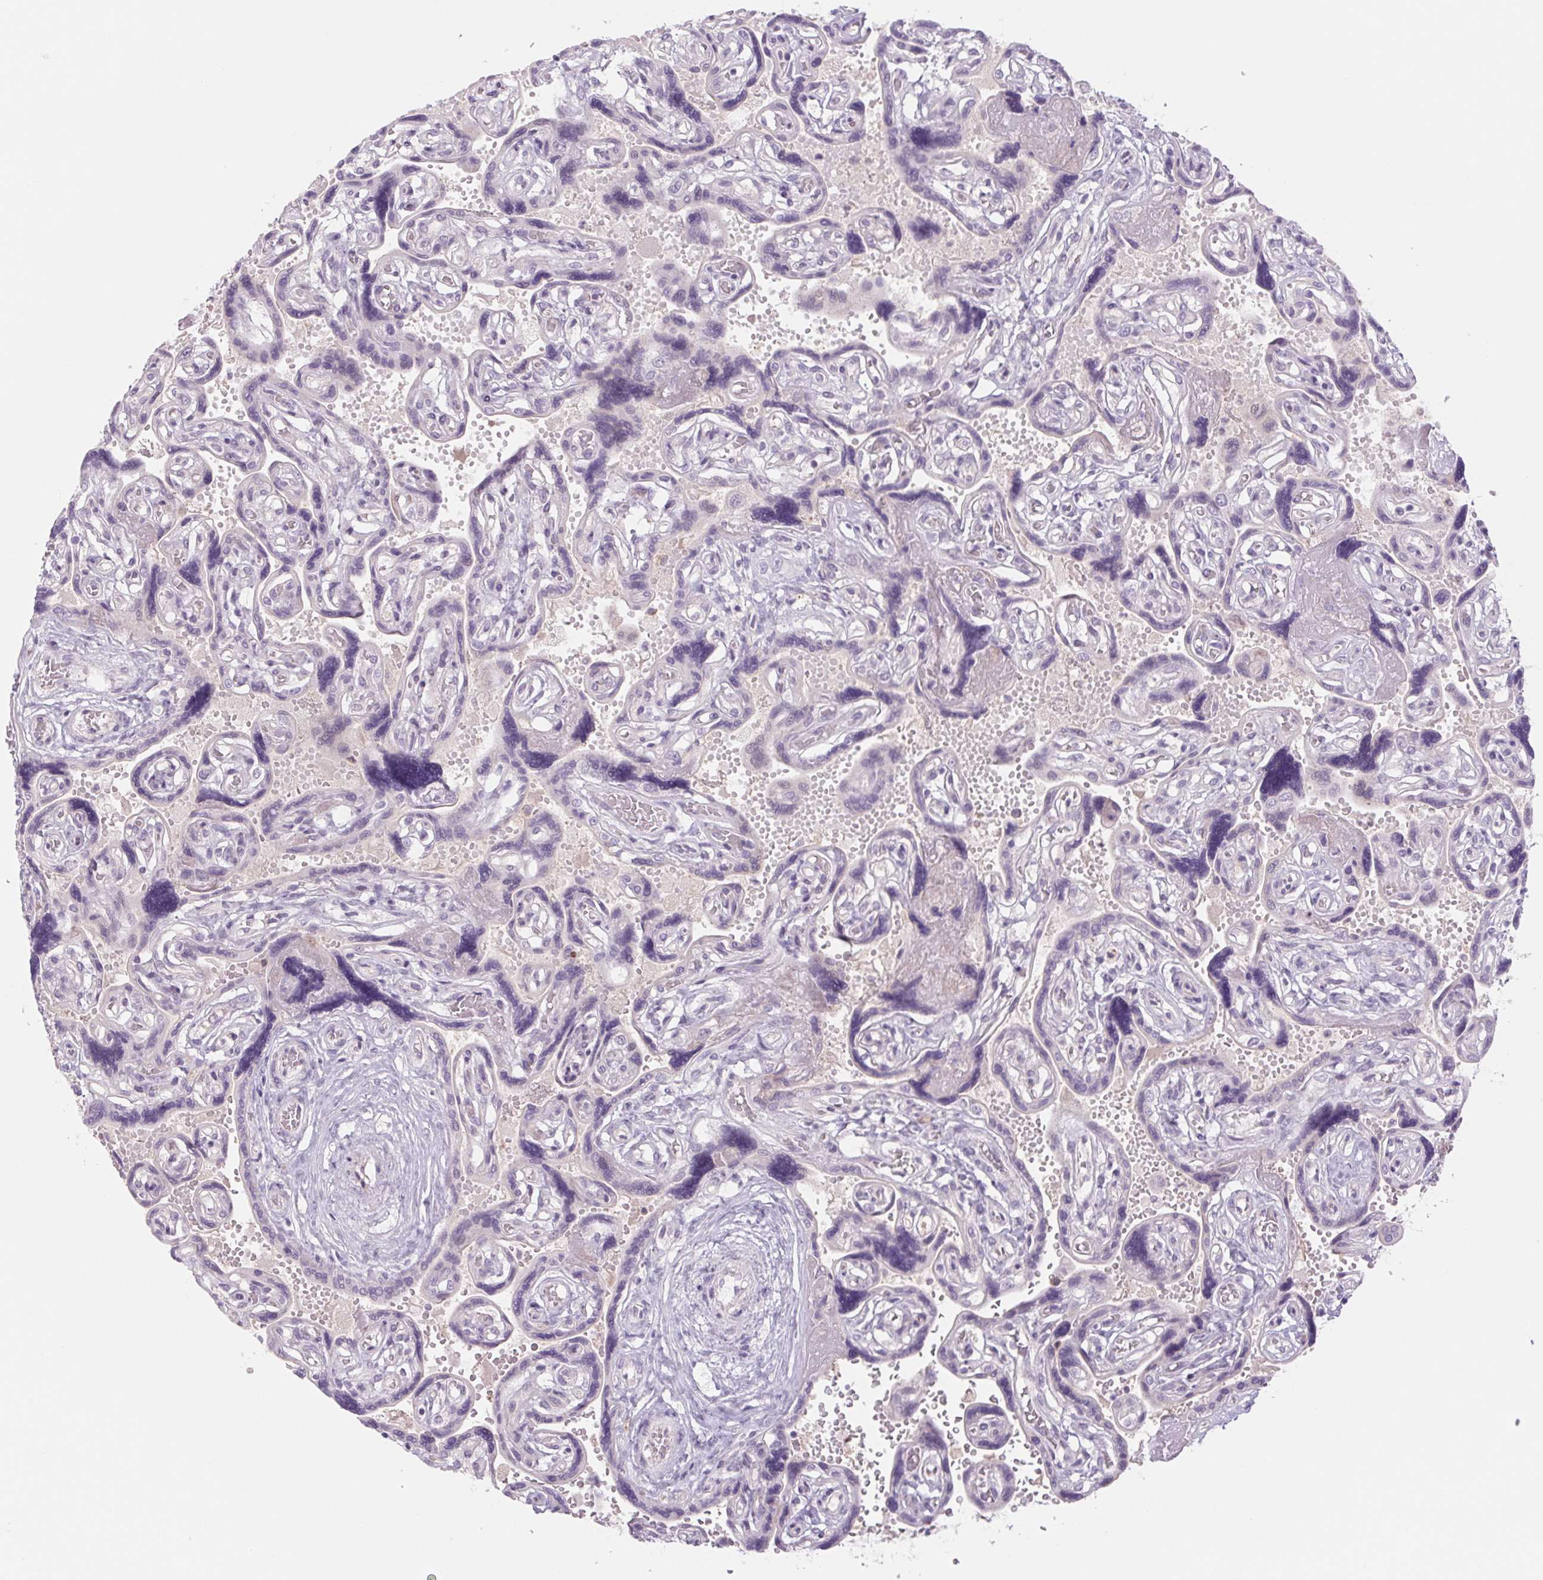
{"staining": {"intensity": "negative", "quantity": "none", "location": "none"}, "tissue": "placenta", "cell_type": "Decidual cells", "image_type": "normal", "snomed": [{"axis": "morphology", "description": "Normal tissue, NOS"}, {"axis": "topography", "description": "Placenta"}], "caption": "The histopathology image reveals no significant expression in decidual cells of placenta. The staining was performed using DAB to visualize the protein expression in brown, while the nuclei were stained in blue with hematoxylin (Magnification: 20x).", "gene": "KRT1", "patient": {"sex": "female", "age": 32}}